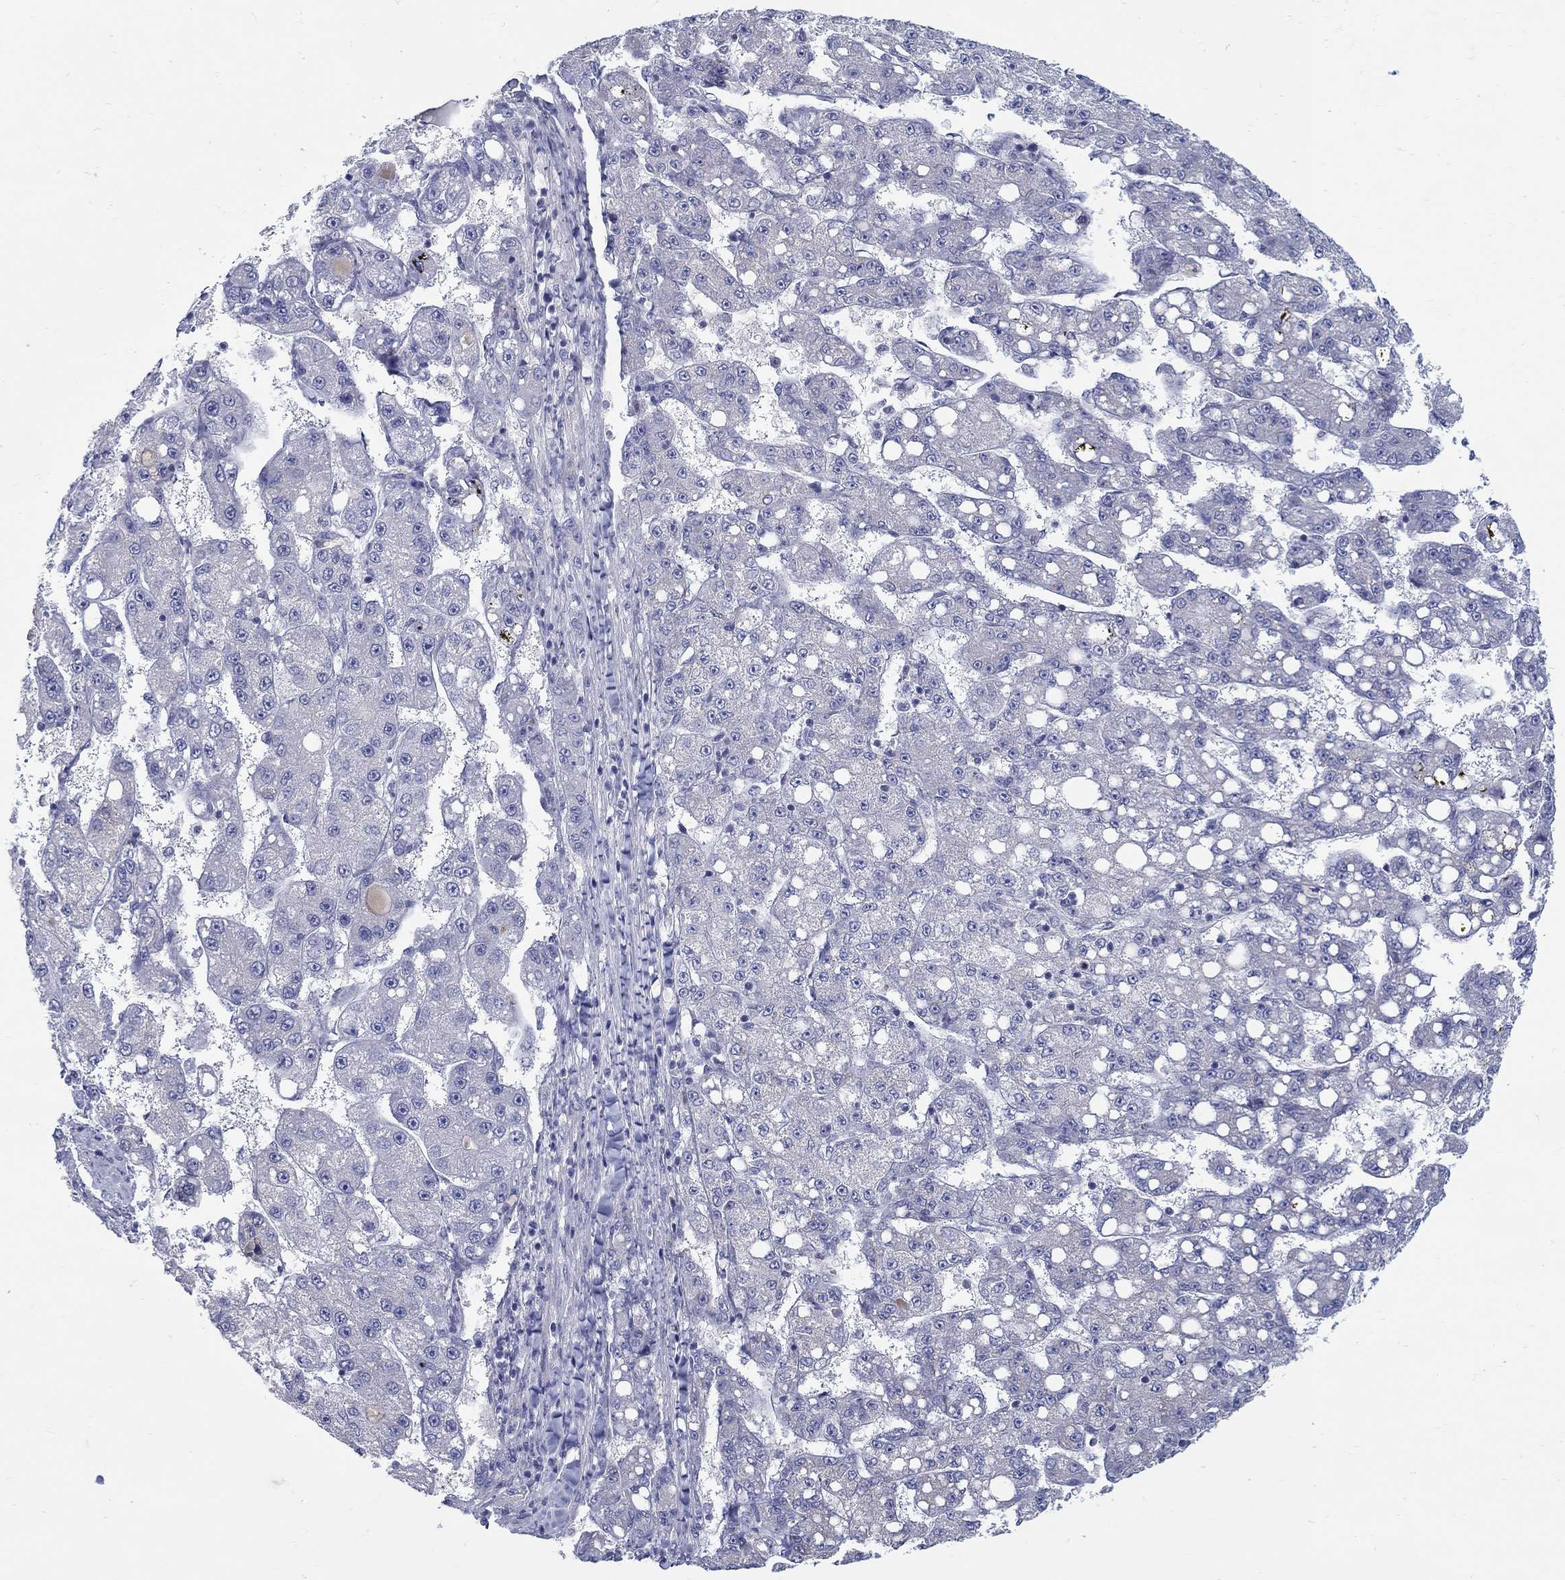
{"staining": {"intensity": "negative", "quantity": "none", "location": "none"}, "tissue": "liver cancer", "cell_type": "Tumor cells", "image_type": "cancer", "snomed": [{"axis": "morphology", "description": "Carcinoma, Hepatocellular, NOS"}, {"axis": "topography", "description": "Liver"}], "caption": "Tumor cells show no significant expression in liver cancer (hepatocellular carcinoma). The staining was performed using DAB to visualize the protein expression in brown, while the nuclei were stained in blue with hematoxylin (Magnification: 20x).", "gene": "ABCA4", "patient": {"sex": "female", "age": 65}}